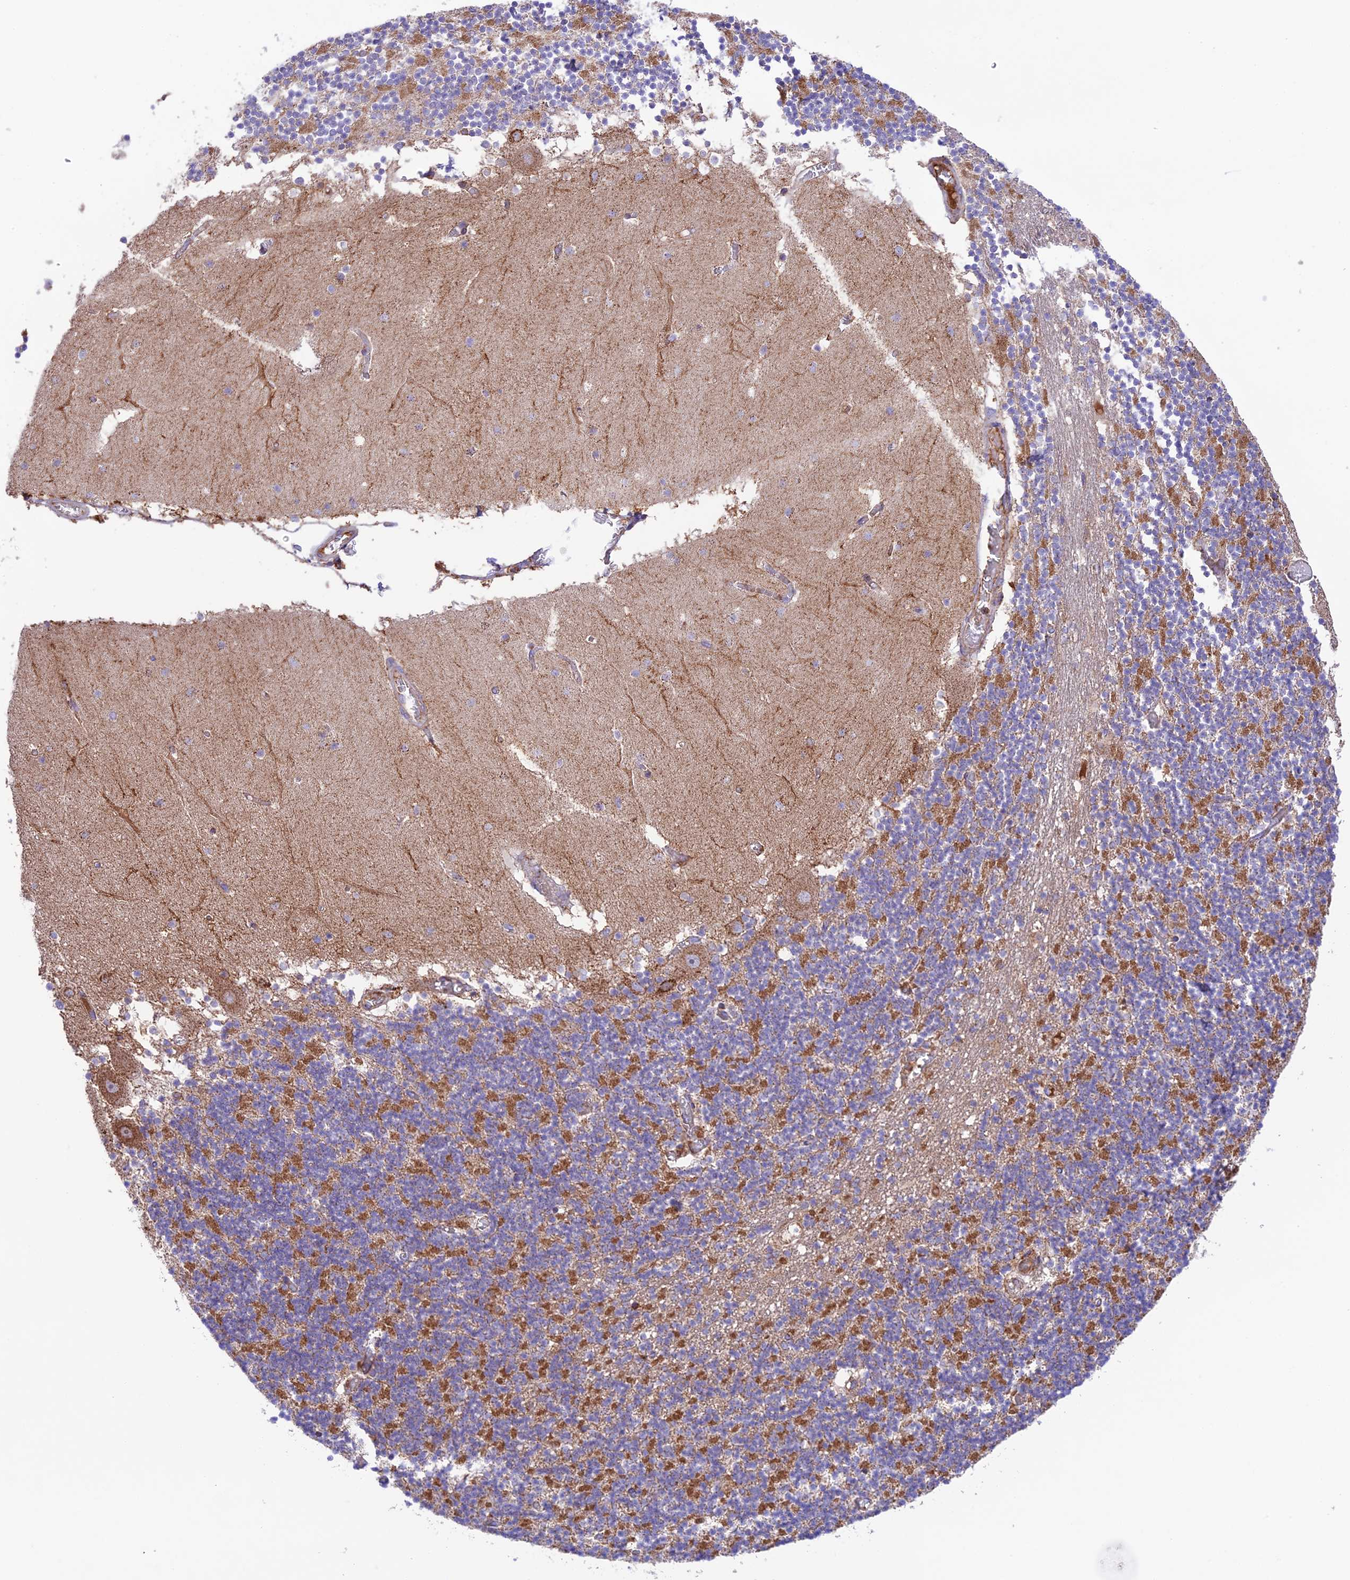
{"staining": {"intensity": "moderate", "quantity": "25%-75%", "location": "cytoplasmic/membranous"}, "tissue": "cerebellum", "cell_type": "Cells in granular layer", "image_type": "normal", "snomed": [{"axis": "morphology", "description": "Normal tissue, NOS"}, {"axis": "topography", "description": "Cerebellum"}], "caption": "A histopathology image of human cerebellum stained for a protein demonstrates moderate cytoplasmic/membranous brown staining in cells in granular layer.", "gene": "UAP1L1", "patient": {"sex": "female", "age": 28}}